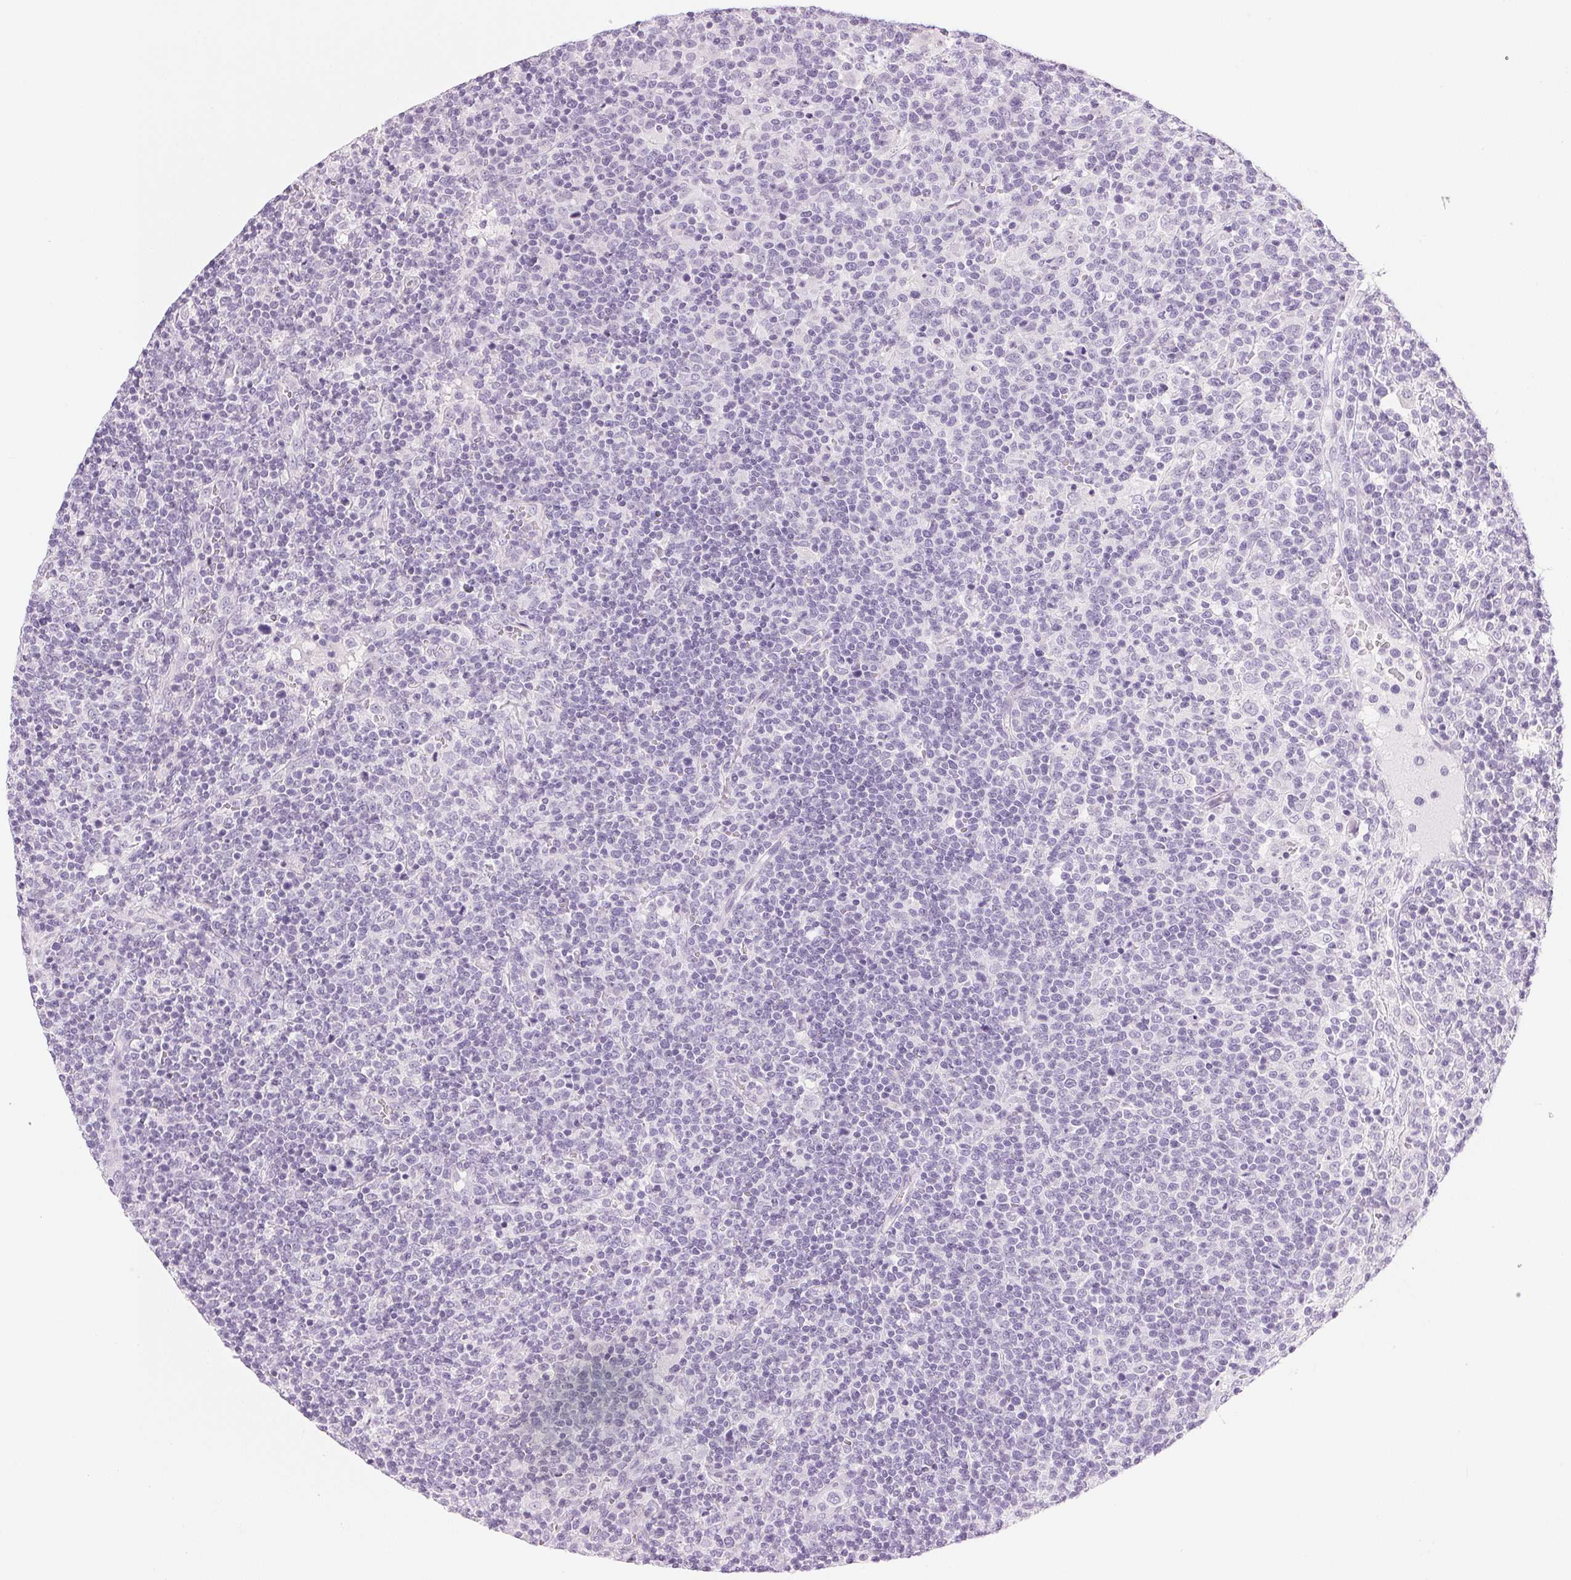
{"staining": {"intensity": "negative", "quantity": "none", "location": "none"}, "tissue": "lymphoma", "cell_type": "Tumor cells", "image_type": "cancer", "snomed": [{"axis": "morphology", "description": "Malignant lymphoma, non-Hodgkin's type, High grade"}, {"axis": "topography", "description": "Lymph node"}], "caption": "A high-resolution histopathology image shows IHC staining of high-grade malignant lymphoma, non-Hodgkin's type, which exhibits no significant positivity in tumor cells.", "gene": "IGFBP1", "patient": {"sex": "male", "age": 61}}